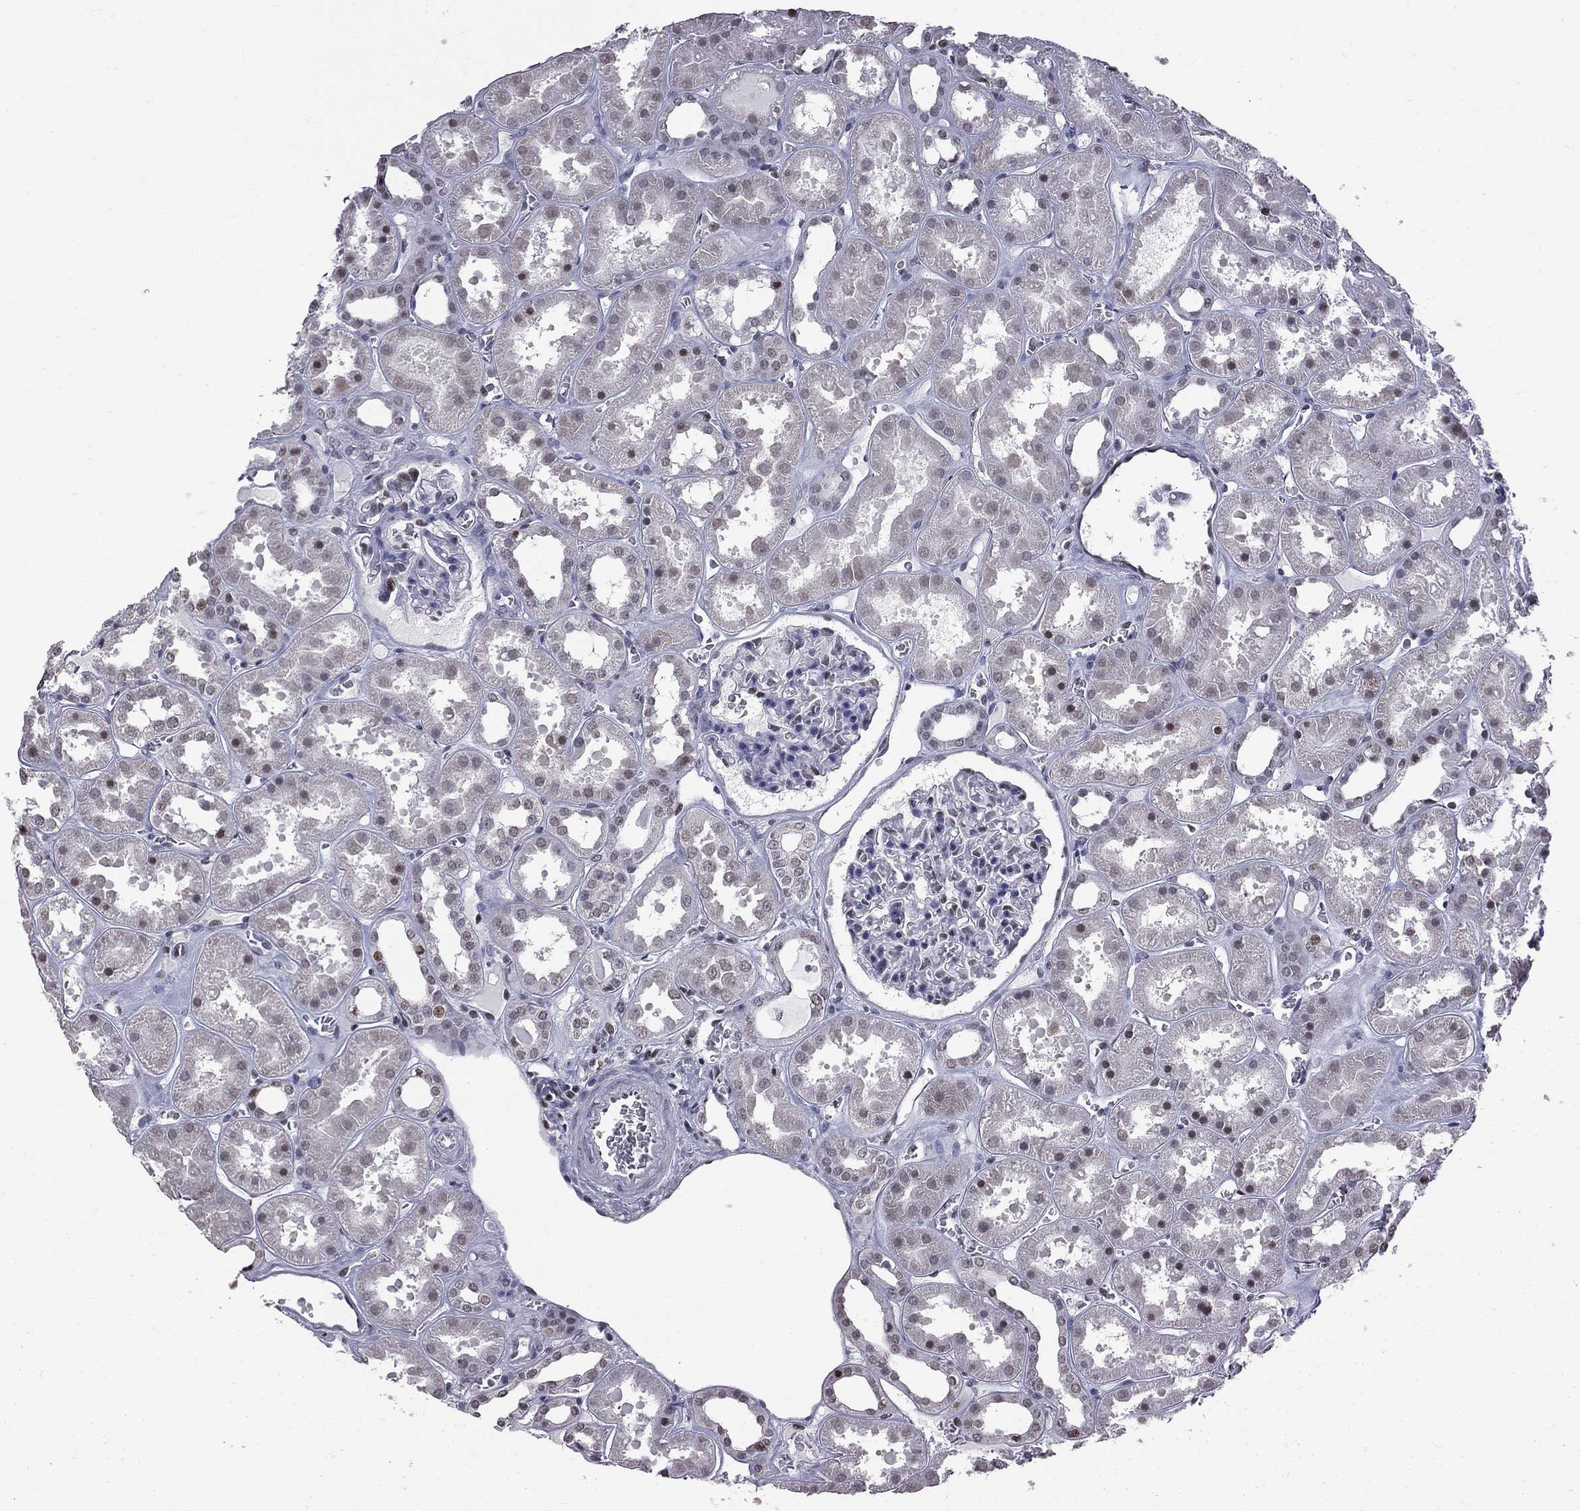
{"staining": {"intensity": "moderate", "quantity": "<25%", "location": "nuclear"}, "tissue": "kidney", "cell_type": "Cells in glomeruli", "image_type": "normal", "snomed": [{"axis": "morphology", "description": "Normal tissue, NOS"}, {"axis": "topography", "description": "Kidney"}], "caption": "Unremarkable kidney shows moderate nuclear positivity in about <25% of cells in glomeruli.", "gene": "ZNF154", "patient": {"sex": "female", "age": 41}}